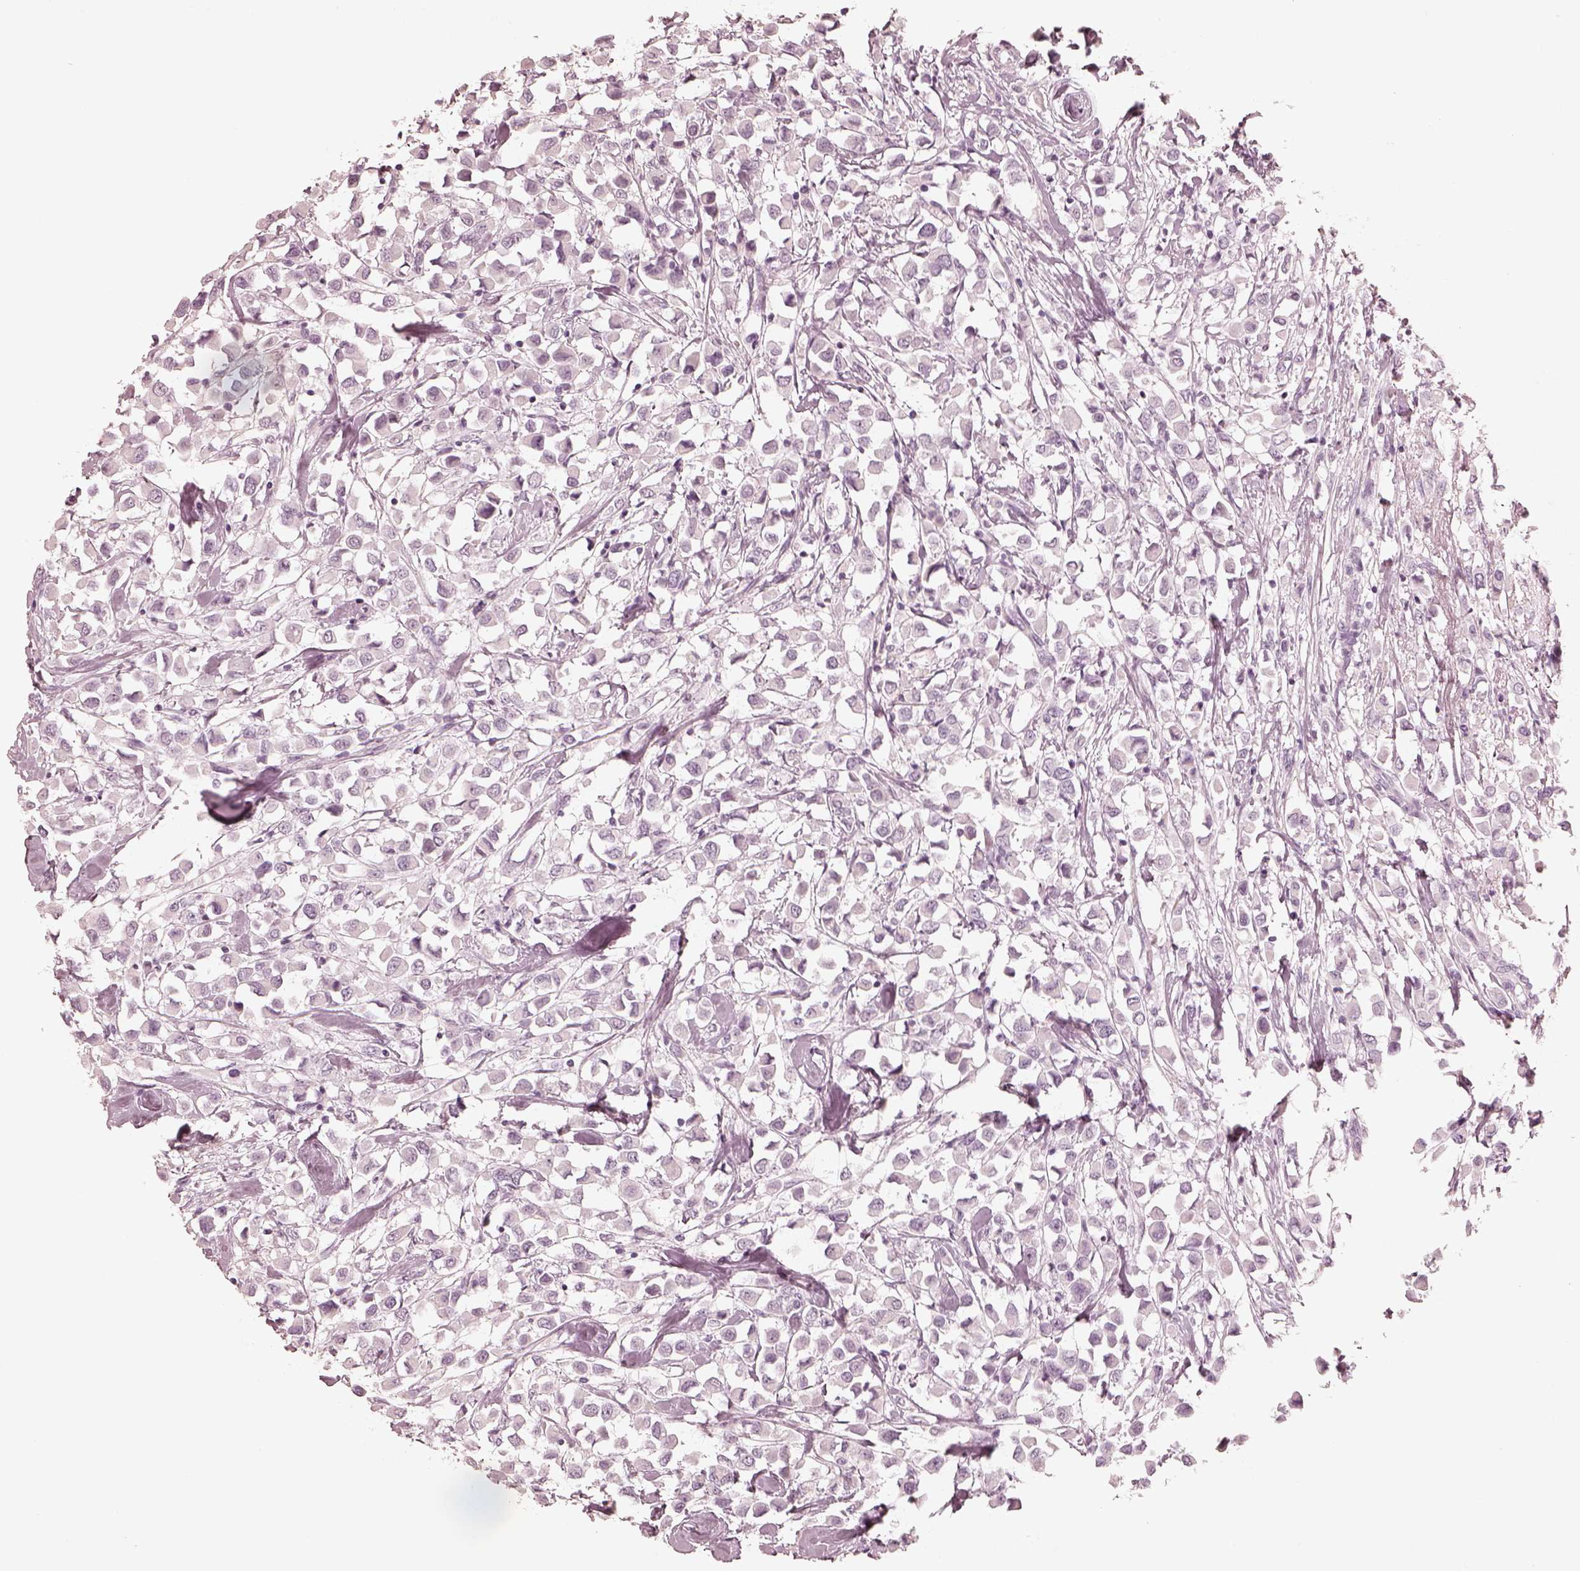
{"staining": {"intensity": "negative", "quantity": "none", "location": "none"}, "tissue": "breast cancer", "cell_type": "Tumor cells", "image_type": "cancer", "snomed": [{"axis": "morphology", "description": "Duct carcinoma"}, {"axis": "topography", "description": "Breast"}], "caption": "Immunohistochemistry photomicrograph of human breast cancer (invasive ductal carcinoma) stained for a protein (brown), which displays no staining in tumor cells.", "gene": "CALR3", "patient": {"sex": "female", "age": 61}}